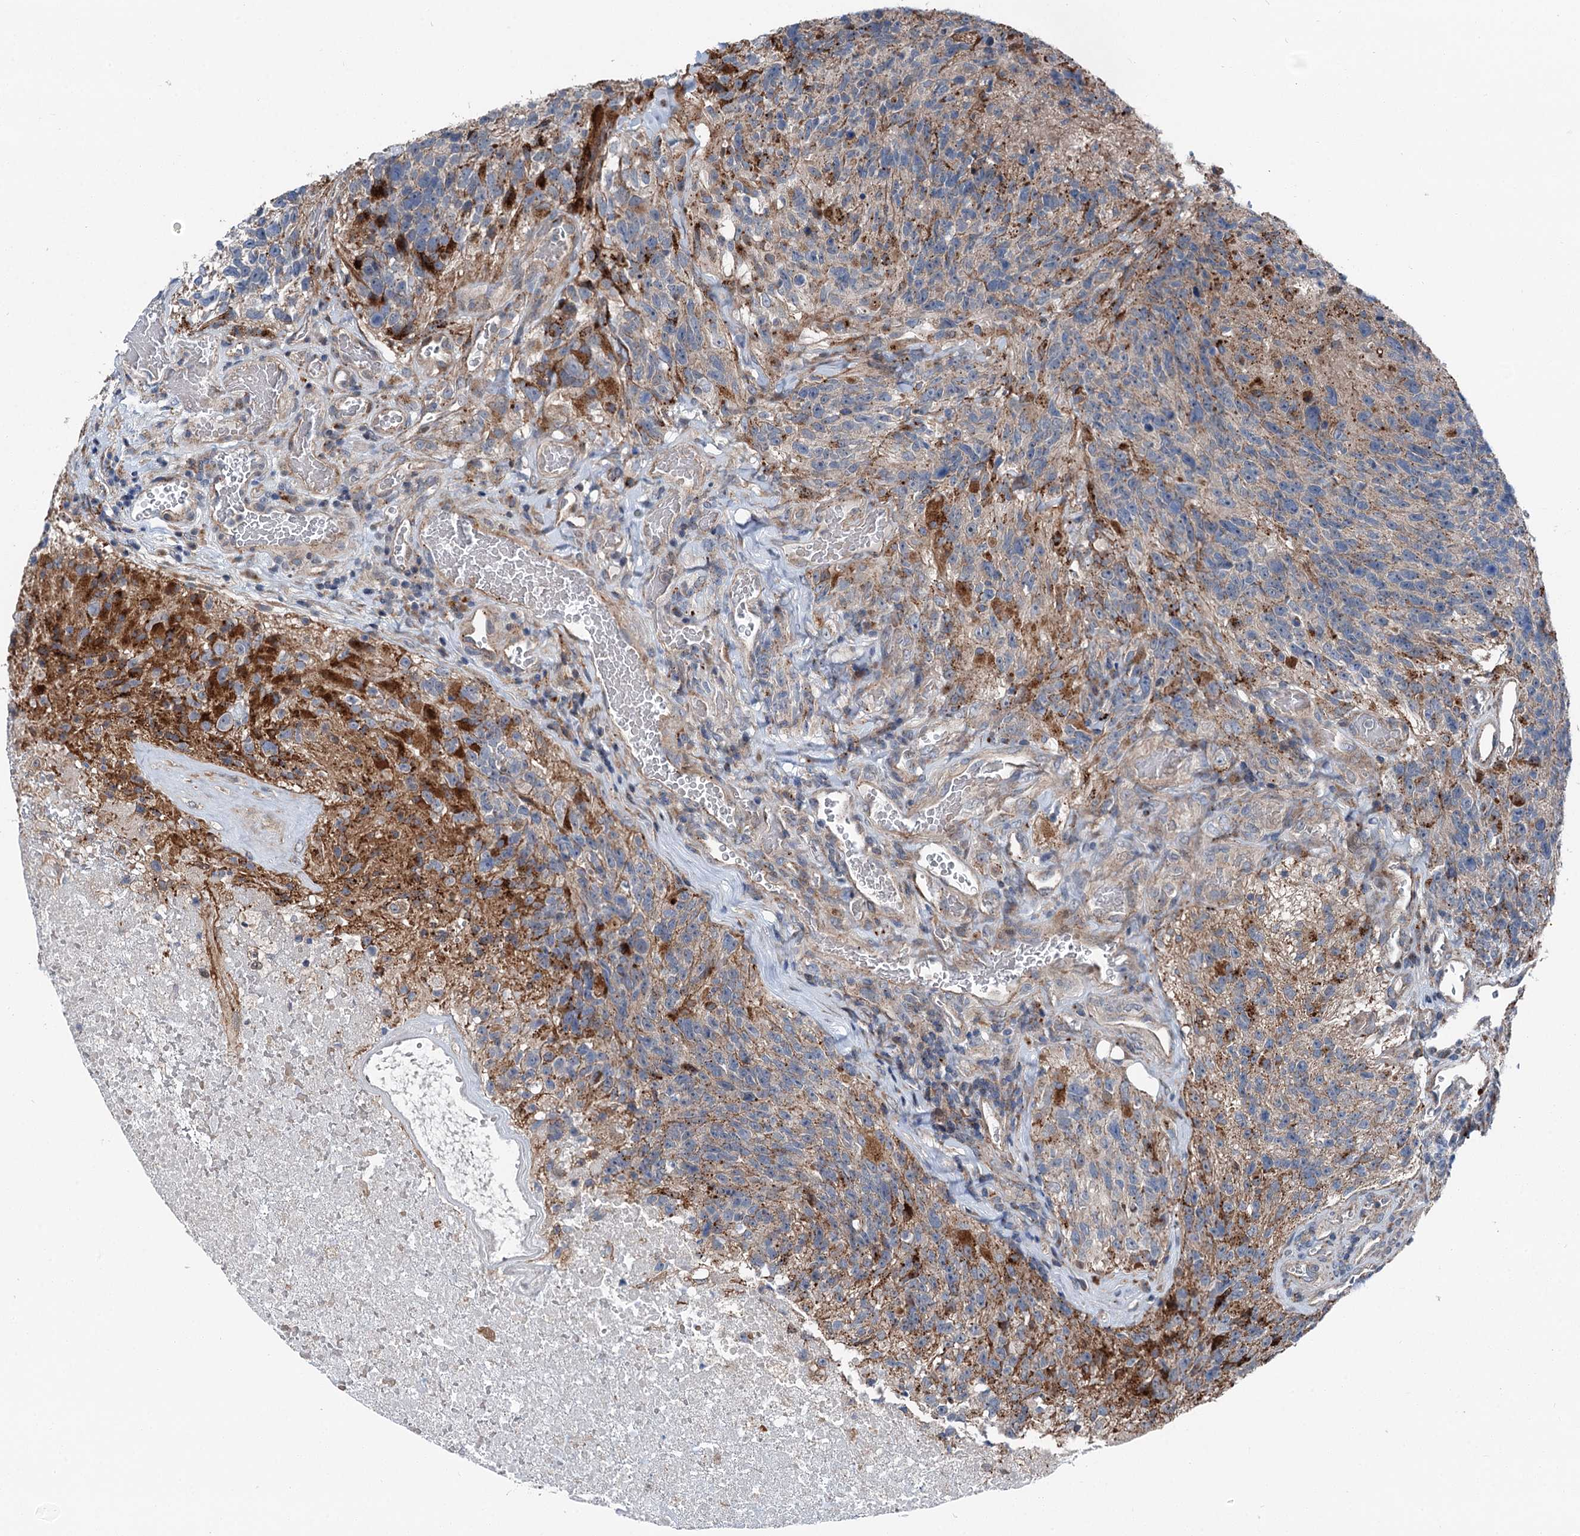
{"staining": {"intensity": "moderate", "quantity": "<25%", "location": "cytoplasmic/membranous"}, "tissue": "glioma", "cell_type": "Tumor cells", "image_type": "cancer", "snomed": [{"axis": "morphology", "description": "Glioma, malignant, High grade"}, {"axis": "topography", "description": "Brain"}], "caption": "This micrograph shows IHC staining of human high-grade glioma (malignant), with low moderate cytoplasmic/membranous expression in approximately <25% of tumor cells.", "gene": "POLR1D", "patient": {"sex": "male", "age": 76}}